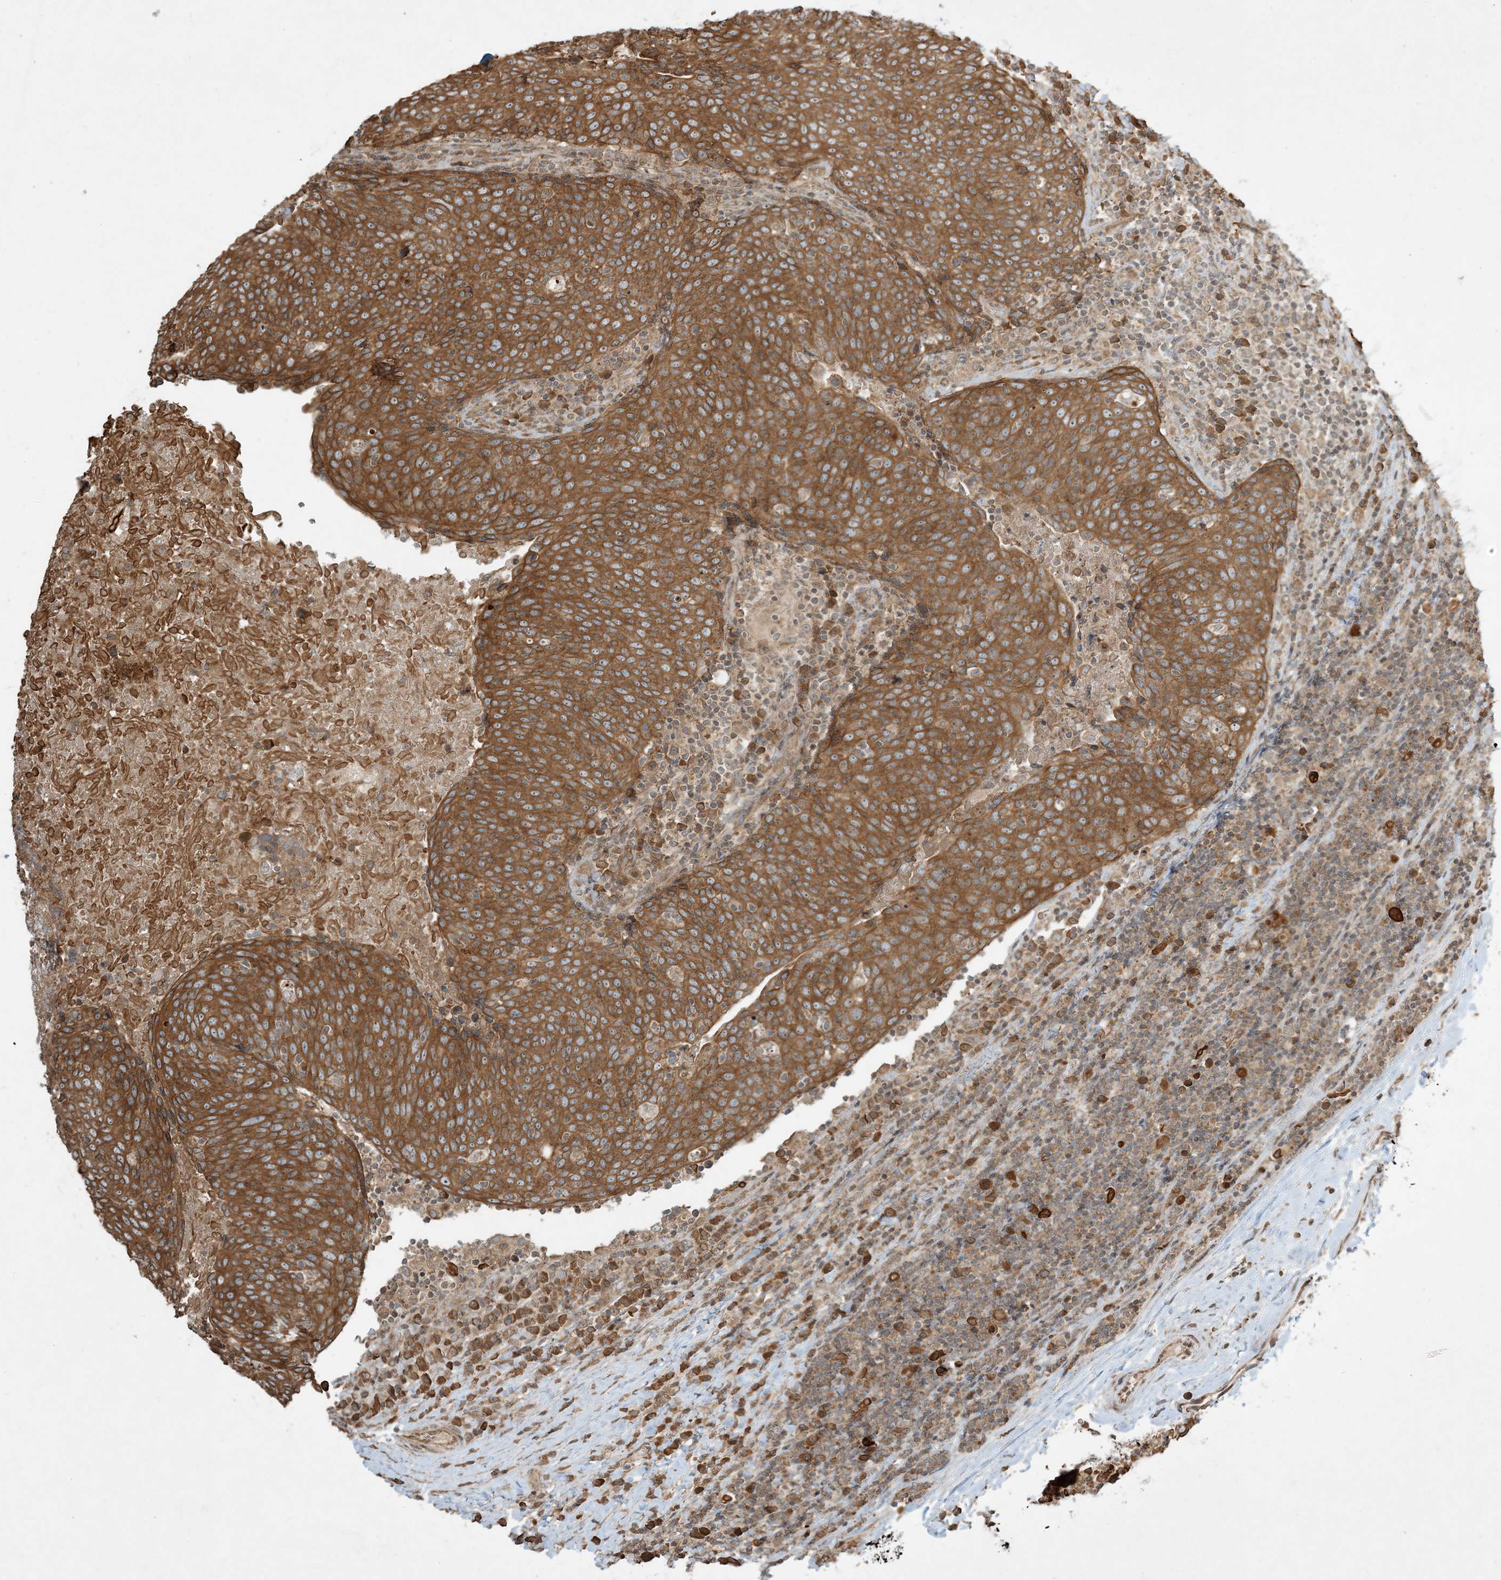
{"staining": {"intensity": "moderate", "quantity": ">75%", "location": "cytoplasmic/membranous"}, "tissue": "head and neck cancer", "cell_type": "Tumor cells", "image_type": "cancer", "snomed": [{"axis": "morphology", "description": "Squamous cell carcinoma, NOS"}, {"axis": "morphology", "description": "Squamous cell carcinoma, metastatic, NOS"}, {"axis": "topography", "description": "Lymph node"}, {"axis": "topography", "description": "Head-Neck"}], "caption": "Immunohistochemistry (IHC) photomicrograph of human metastatic squamous cell carcinoma (head and neck) stained for a protein (brown), which exhibits medium levels of moderate cytoplasmic/membranous staining in approximately >75% of tumor cells.", "gene": "COMMD8", "patient": {"sex": "male", "age": 62}}